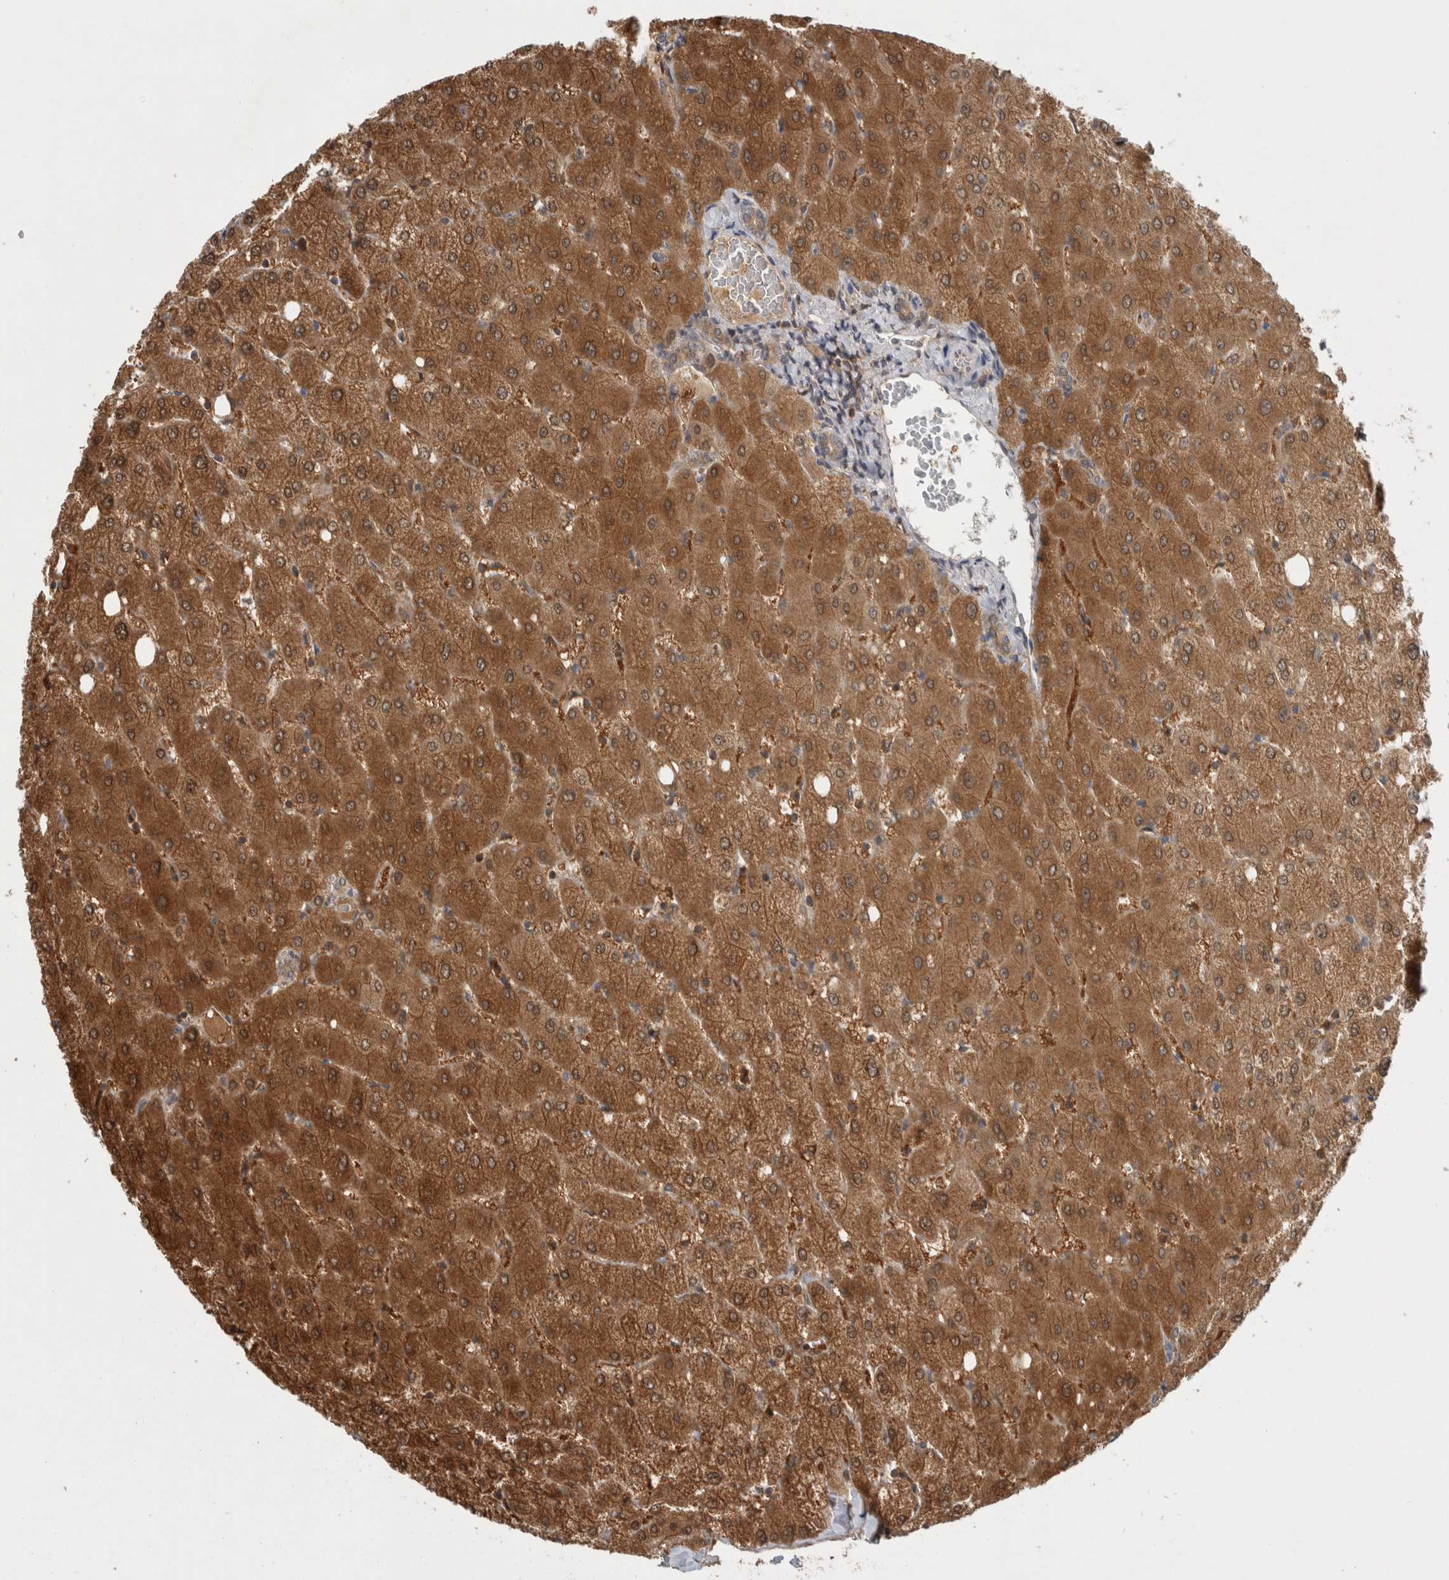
{"staining": {"intensity": "weak", "quantity": "25%-75%", "location": "cytoplasmic/membranous"}, "tissue": "liver", "cell_type": "Cholangiocytes", "image_type": "normal", "snomed": [{"axis": "morphology", "description": "Normal tissue, NOS"}, {"axis": "topography", "description": "Liver"}], "caption": "Protein expression analysis of benign liver demonstrates weak cytoplasmic/membranous positivity in approximately 25%-75% of cholangiocytes.", "gene": "ASTN2", "patient": {"sex": "female", "age": 54}}